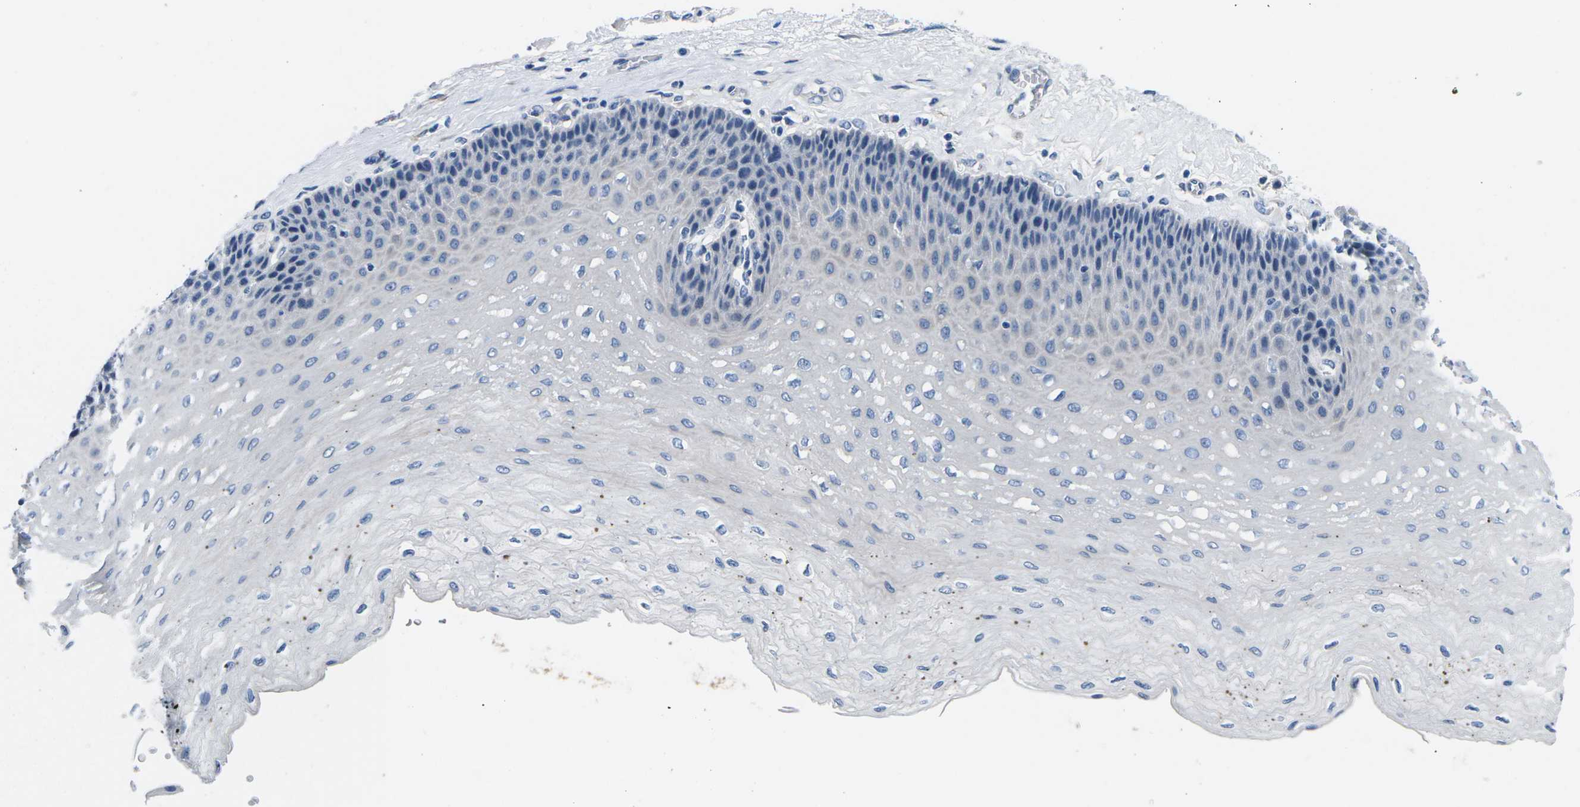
{"staining": {"intensity": "negative", "quantity": "none", "location": "none"}, "tissue": "esophagus", "cell_type": "Squamous epithelial cells", "image_type": "normal", "snomed": [{"axis": "morphology", "description": "Normal tissue, NOS"}, {"axis": "topography", "description": "Esophagus"}], "caption": "The image shows no significant positivity in squamous epithelial cells of esophagus.", "gene": "TSPAN2", "patient": {"sex": "female", "age": 72}}